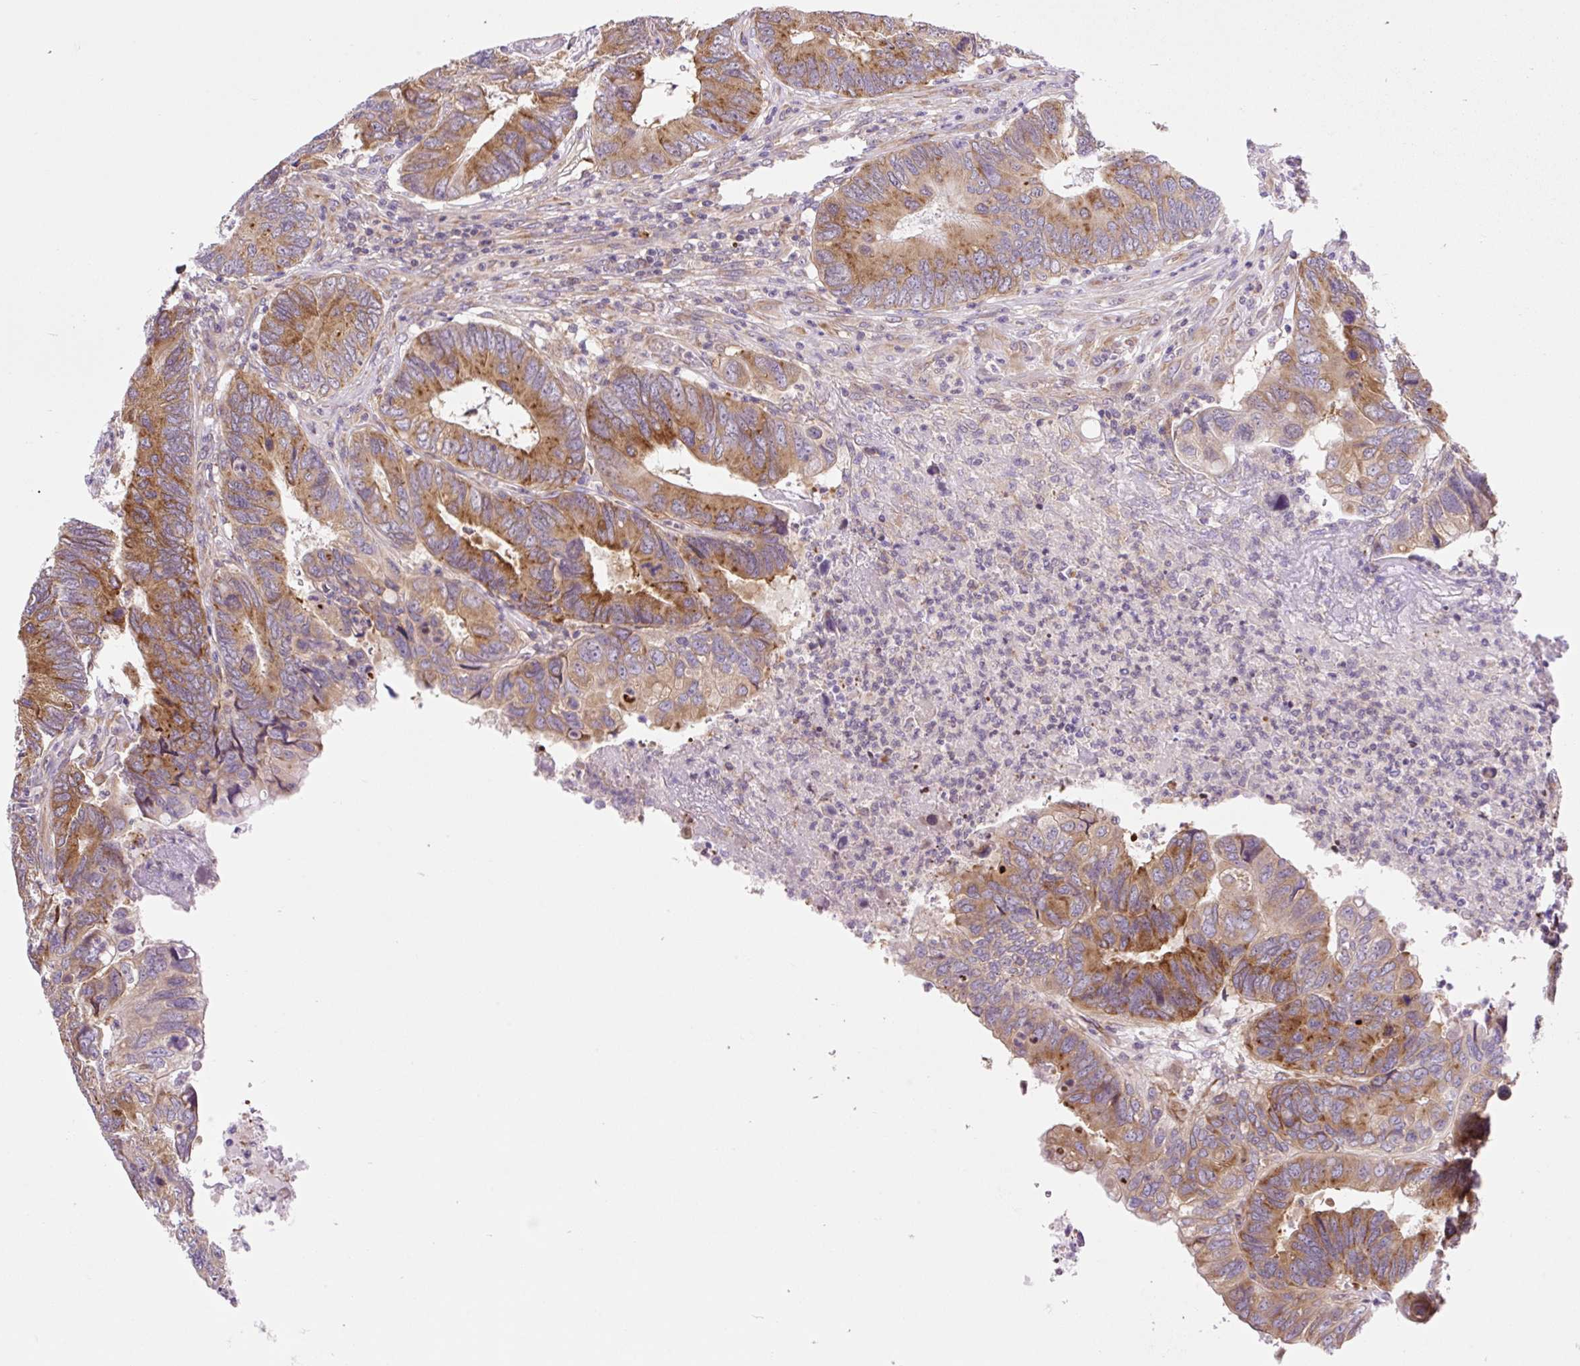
{"staining": {"intensity": "moderate", "quantity": ">75%", "location": "cytoplasmic/membranous"}, "tissue": "colorectal cancer", "cell_type": "Tumor cells", "image_type": "cancer", "snomed": [{"axis": "morphology", "description": "Adenocarcinoma, NOS"}, {"axis": "topography", "description": "Colon"}], "caption": "Human colorectal cancer (adenocarcinoma) stained for a protein (brown) demonstrates moderate cytoplasmic/membranous positive staining in approximately >75% of tumor cells.", "gene": "GPR45", "patient": {"sex": "female", "age": 67}}